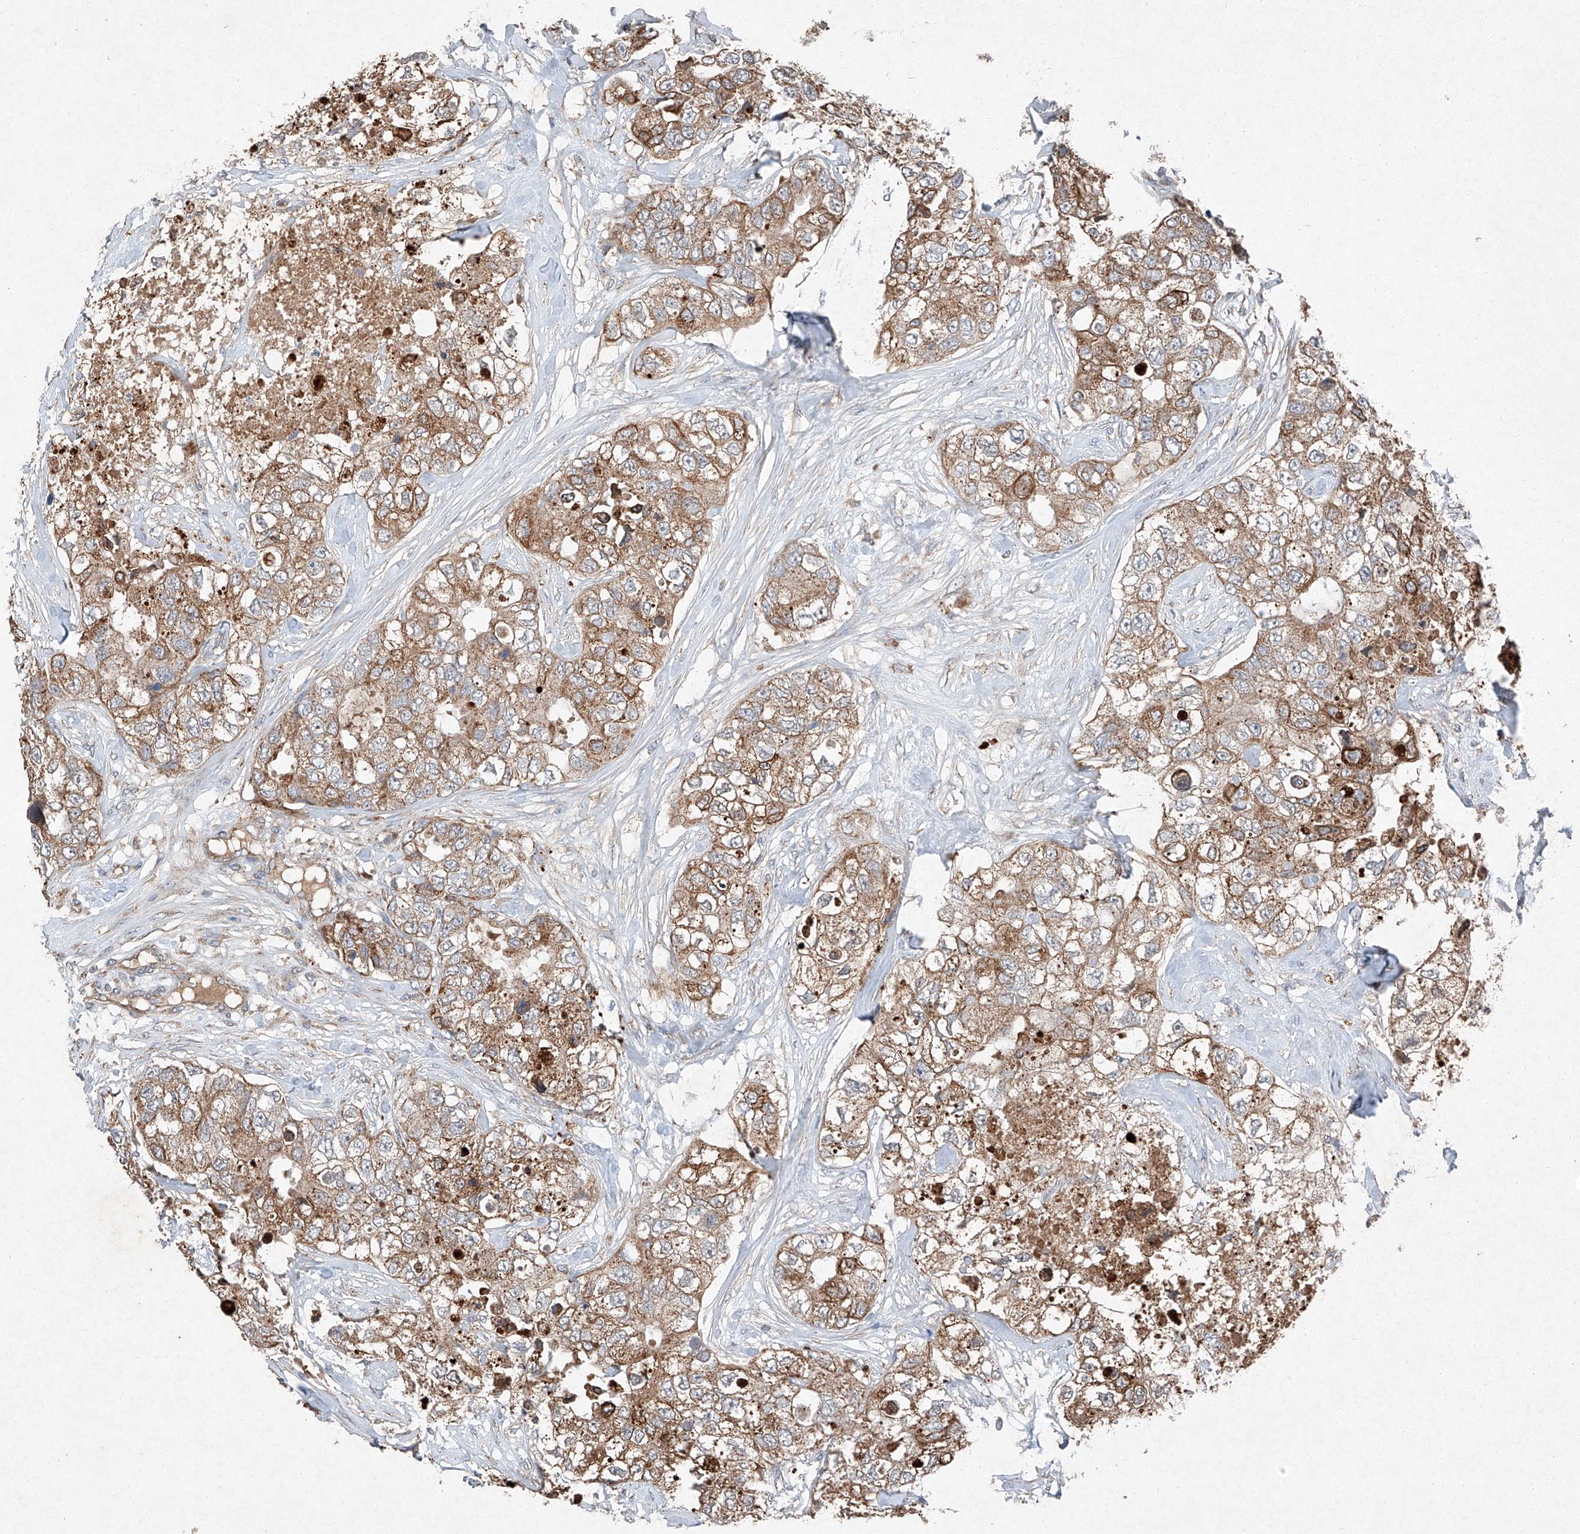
{"staining": {"intensity": "moderate", "quantity": ">75%", "location": "cytoplasmic/membranous"}, "tissue": "breast cancer", "cell_type": "Tumor cells", "image_type": "cancer", "snomed": [{"axis": "morphology", "description": "Duct carcinoma"}, {"axis": "topography", "description": "Breast"}], "caption": "Immunohistochemical staining of human breast infiltrating ductal carcinoma displays moderate cytoplasmic/membranous protein positivity in about >75% of tumor cells.", "gene": "RUSC1", "patient": {"sex": "female", "age": 62}}